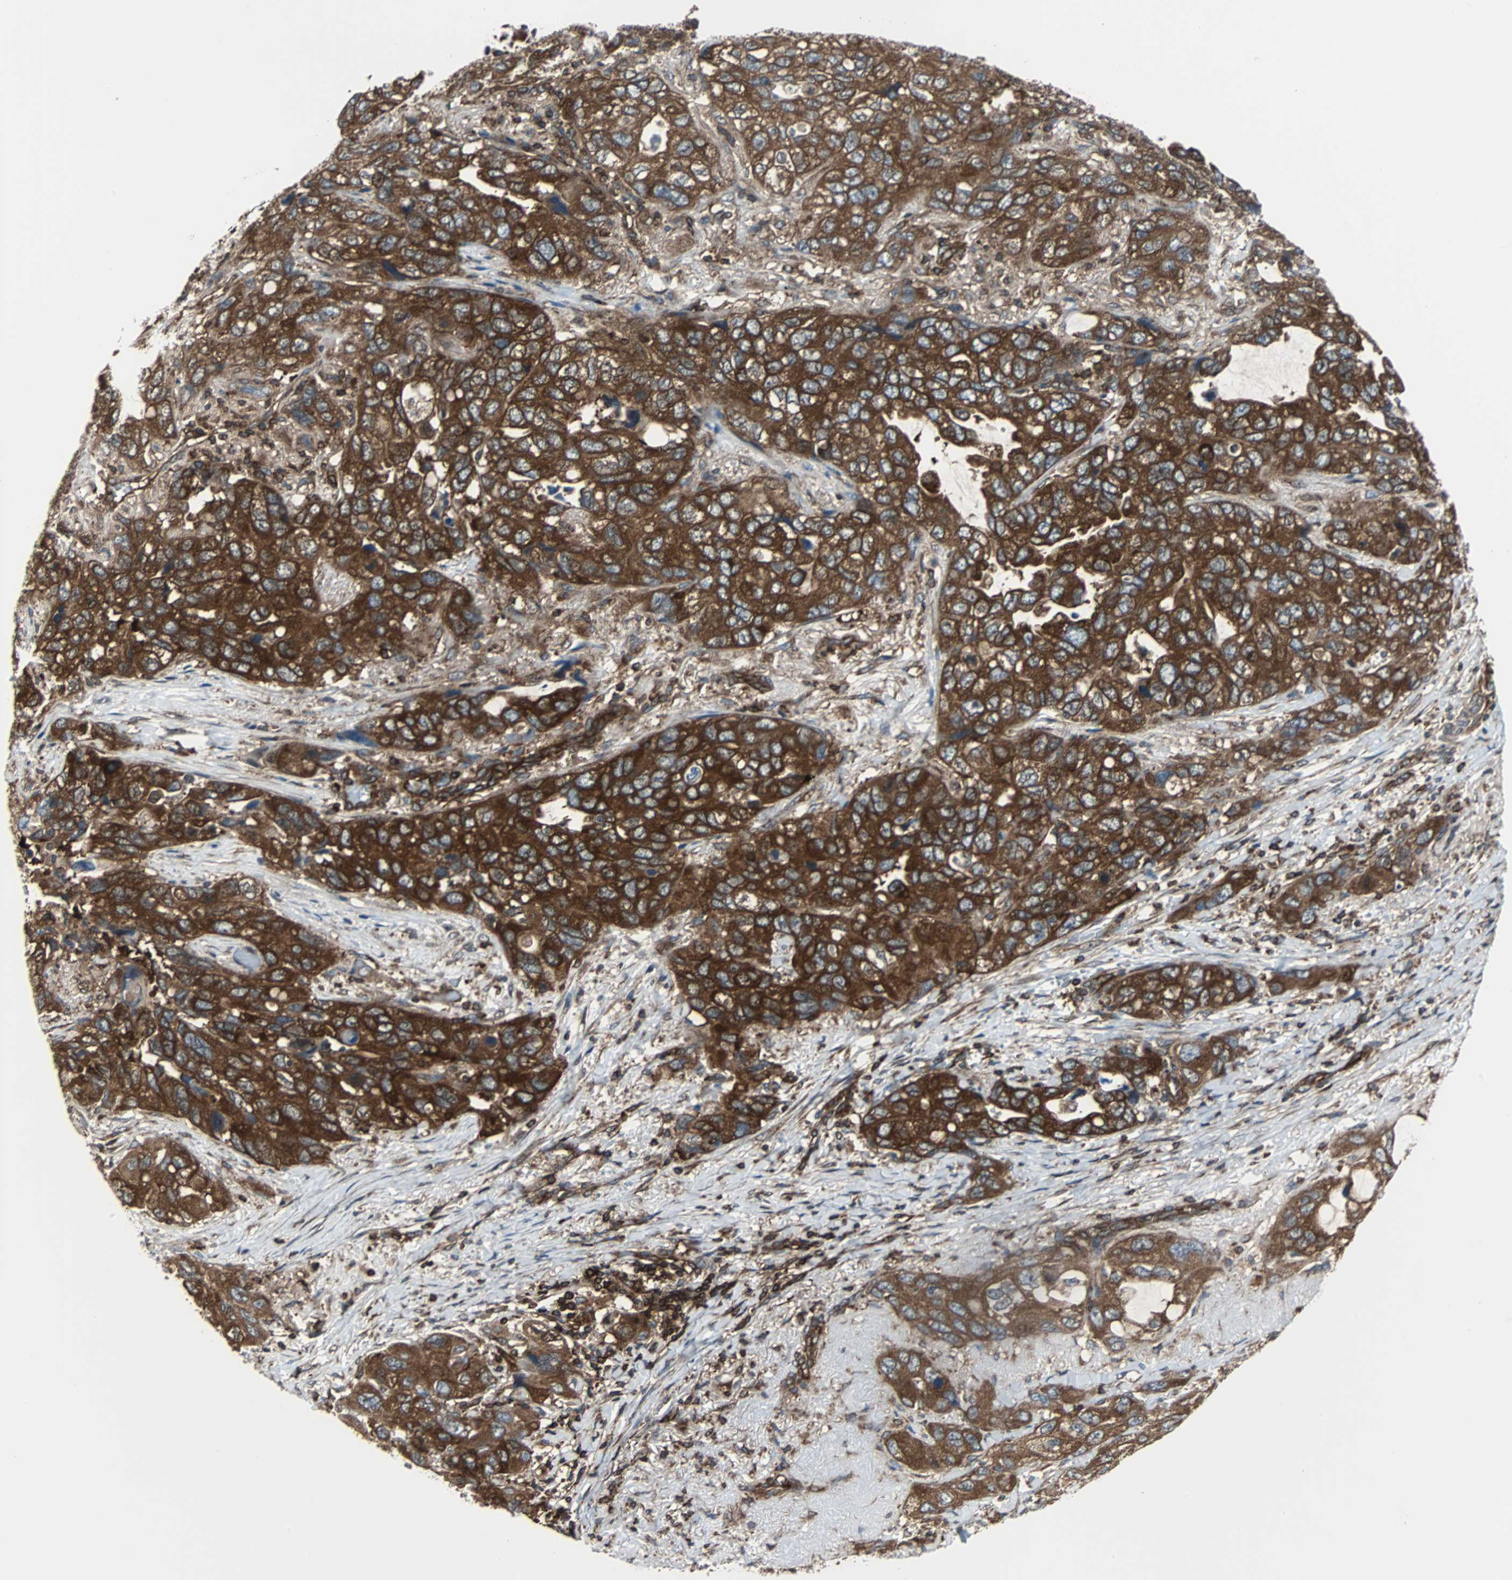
{"staining": {"intensity": "strong", "quantity": ">75%", "location": "cytoplasmic/membranous"}, "tissue": "lung cancer", "cell_type": "Tumor cells", "image_type": "cancer", "snomed": [{"axis": "morphology", "description": "Squamous cell carcinoma, NOS"}, {"axis": "topography", "description": "Lung"}], "caption": "A high amount of strong cytoplasmic/membranous expression is present in about >75% of tumor cells in lung cancer (squamous cell carcinoma) tissue.", "gene": "RELA", "patient": {"sex": "female", "age": 73}}